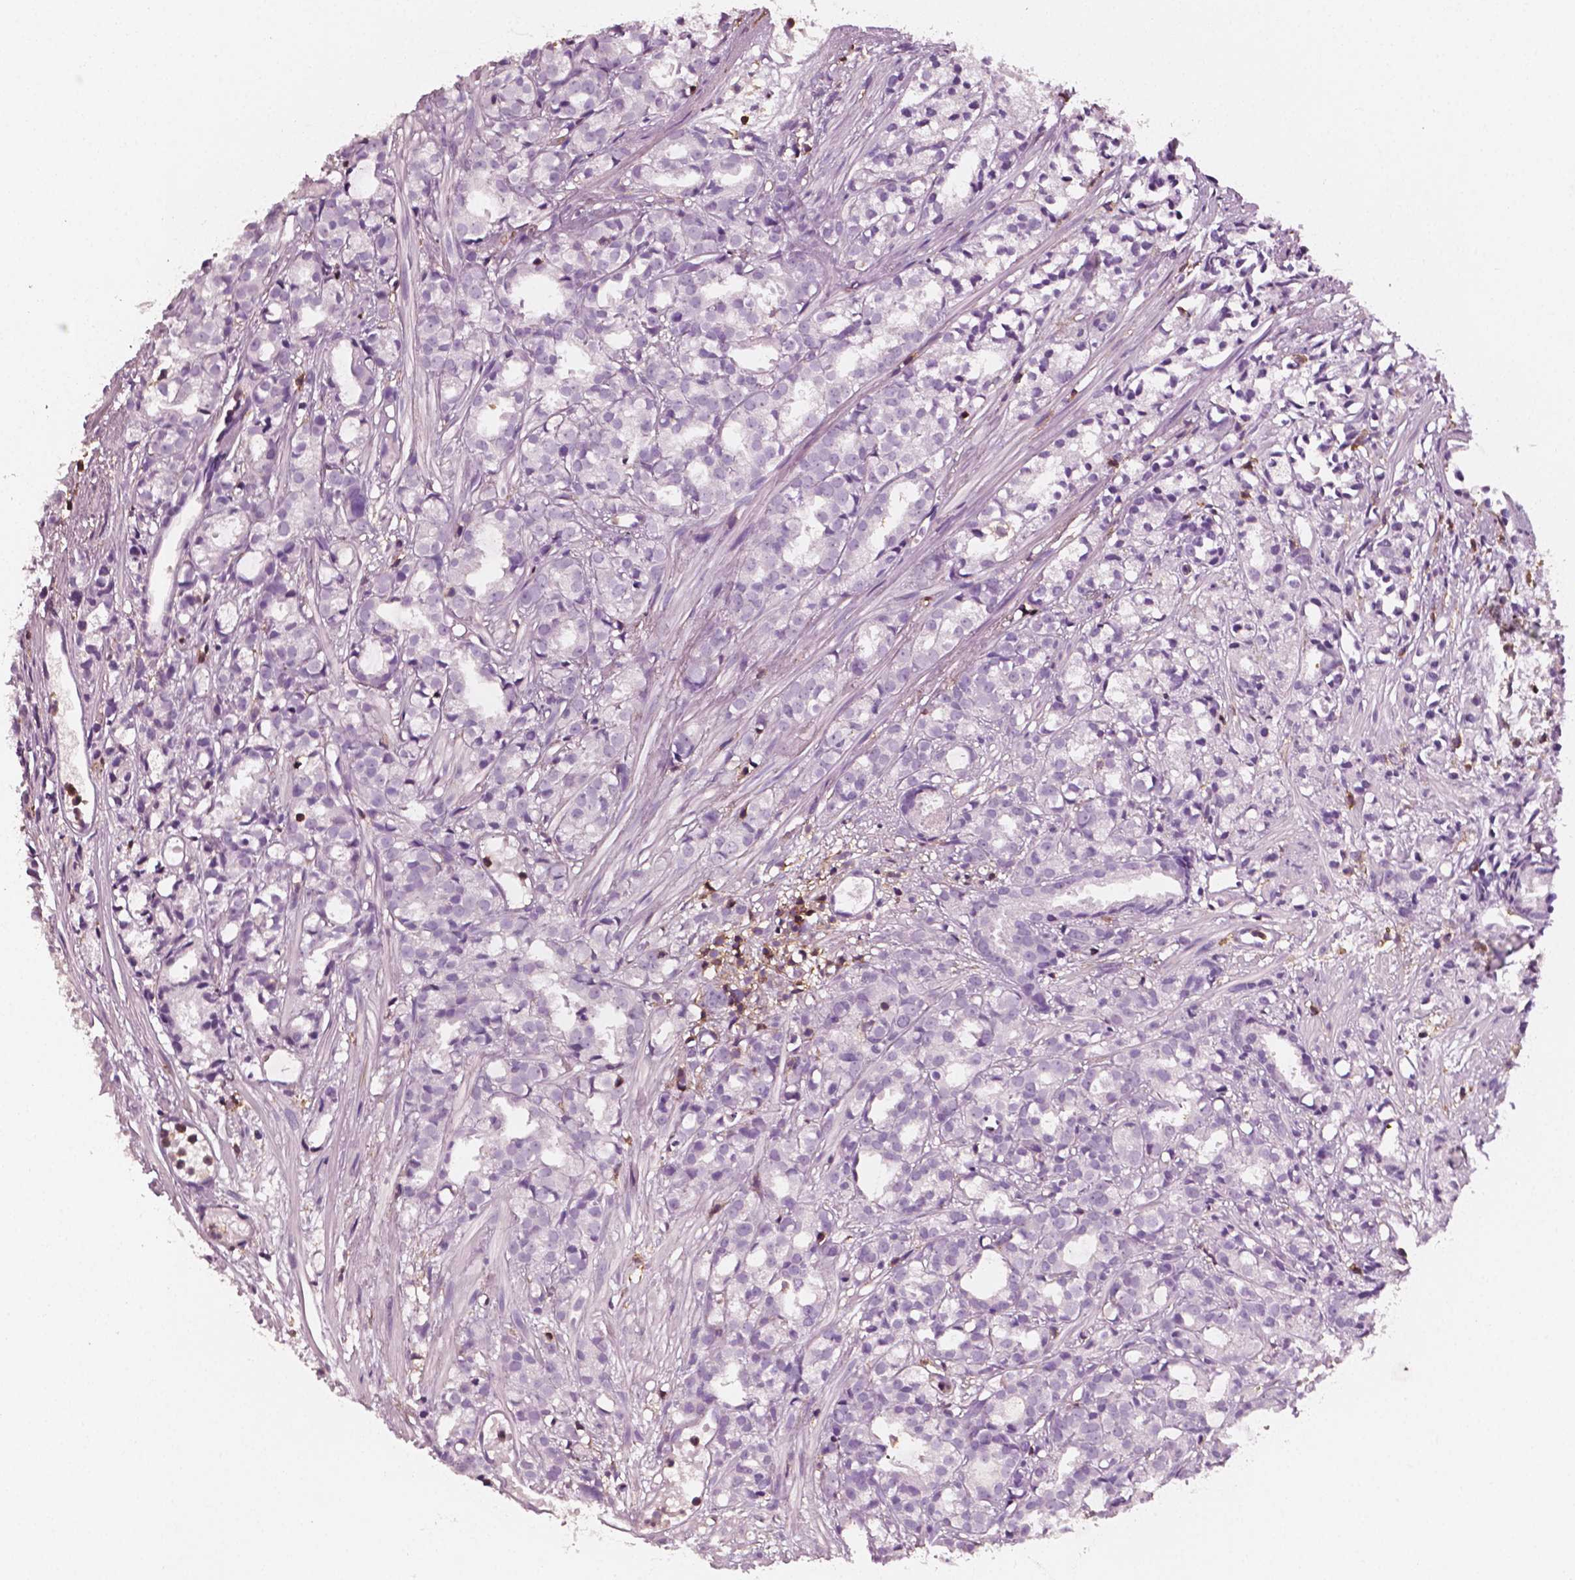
{"staining": {"intensity": "negative", "quantity": "none", "location": "none"}, "tissue": "prostate cancer", "cell_type": "Tumor cells", "image_type": "cancer", "snomed": [{"axis": "morphology", "description": "Adenocarcinoma, High grade"}, {"axis": "topography", "description": "Prostate"}], "caption": "Image shows no protein expression in tumor cells of prostate cancer (high-grade adenocarcinoma) tissue.", "gene": "PTPRC", "patient": {"sex": "male", "age": 79}}